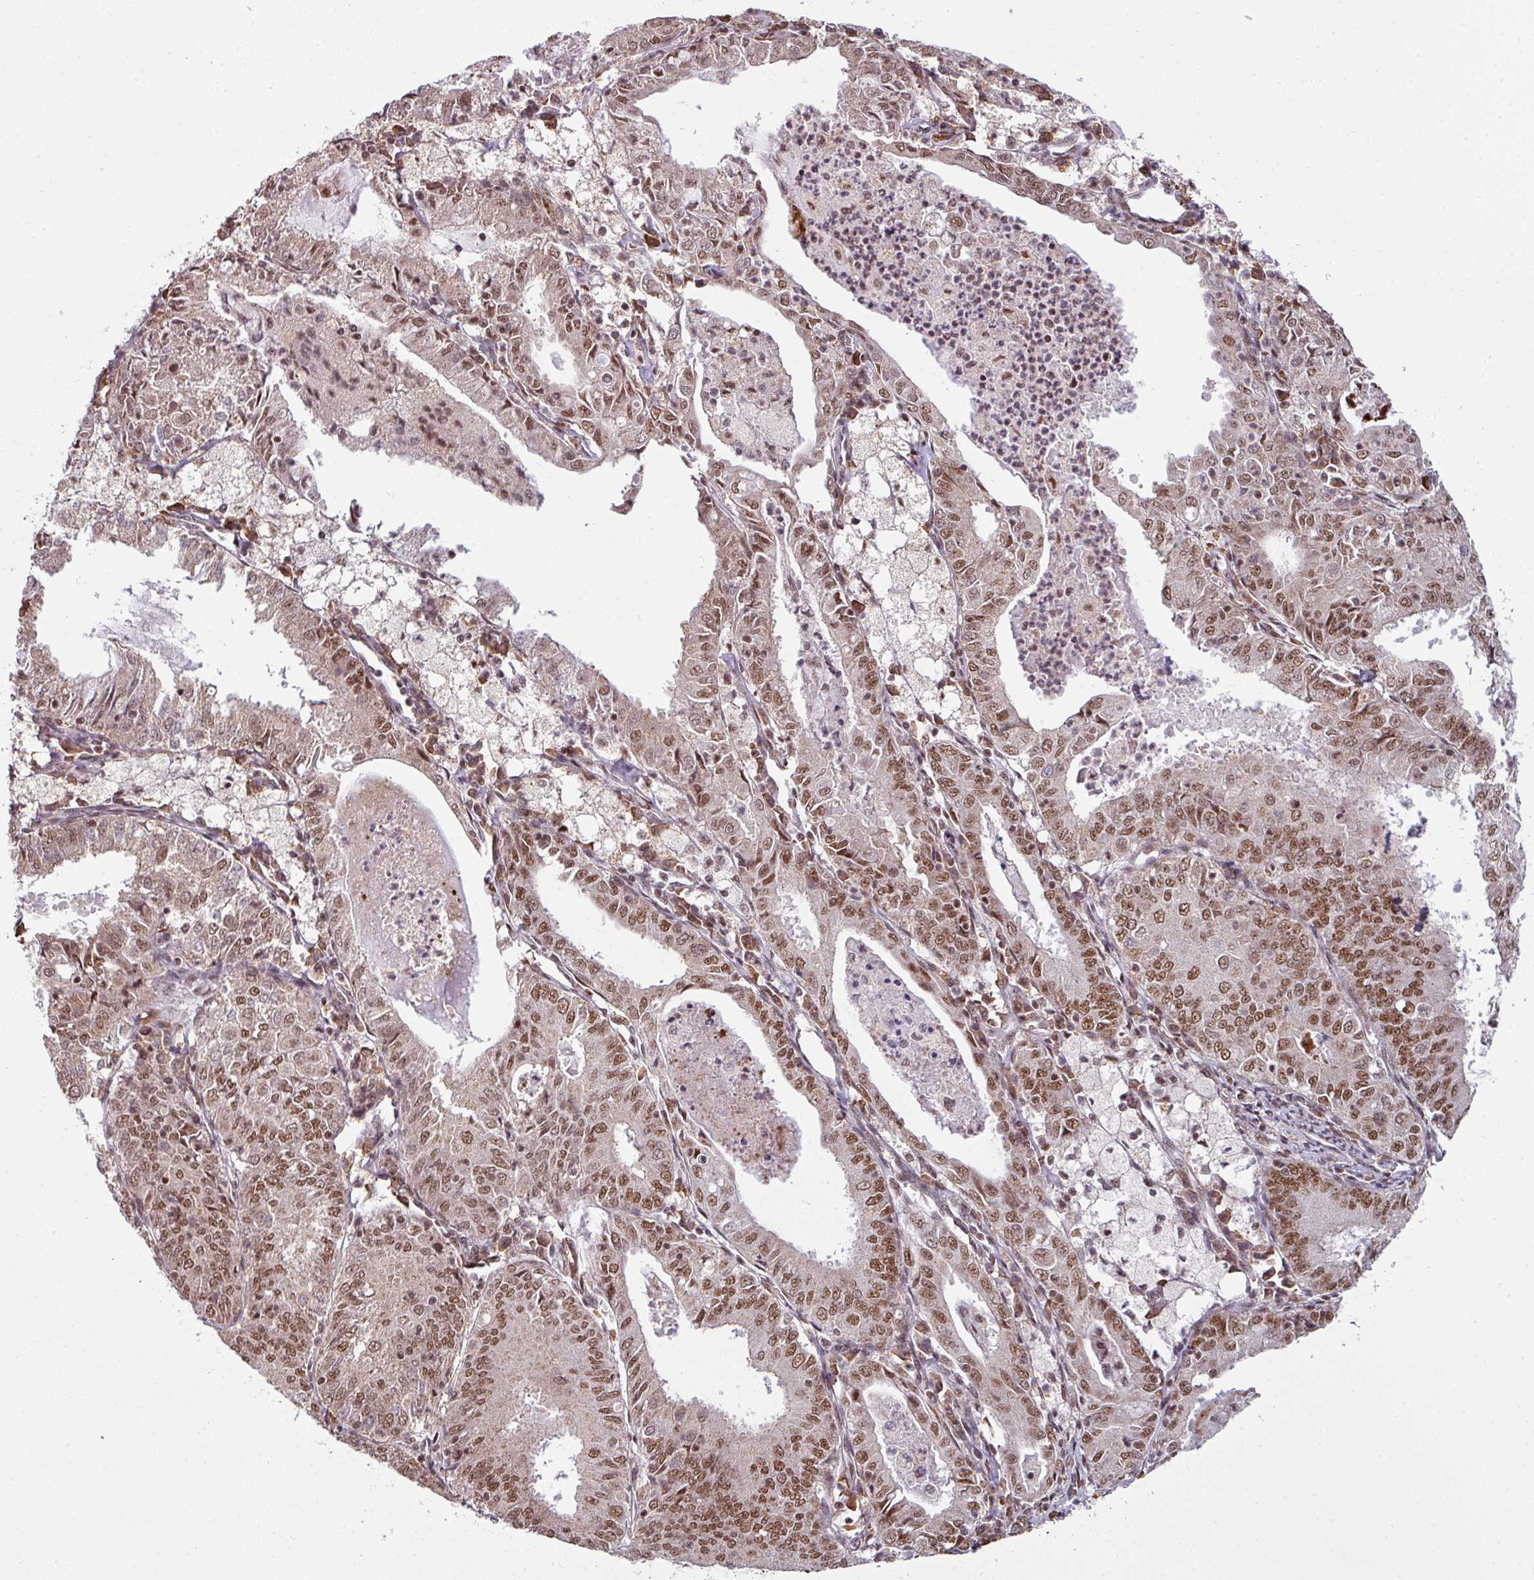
{"staining": {"intensity": "moderate", "quantity": ">75%", "location": "nuclear"}, "tissue": "endometrial cancer", "cell_type": "Tumor cells", "image_type": "cancer", "snomed": [{"axis": "morphology", "description": "Adenocarcinoma, NOS"}, {"axis": "topography", "description": "Endometrium"}], "caption": "This image reveals immunohistochemistry staining of human endometrial cancer, with medium moderate nuclear positivity in about >75% of tumor cells.", "gene": "PHF23", "patient": {"sex": "female", "age": 57}}